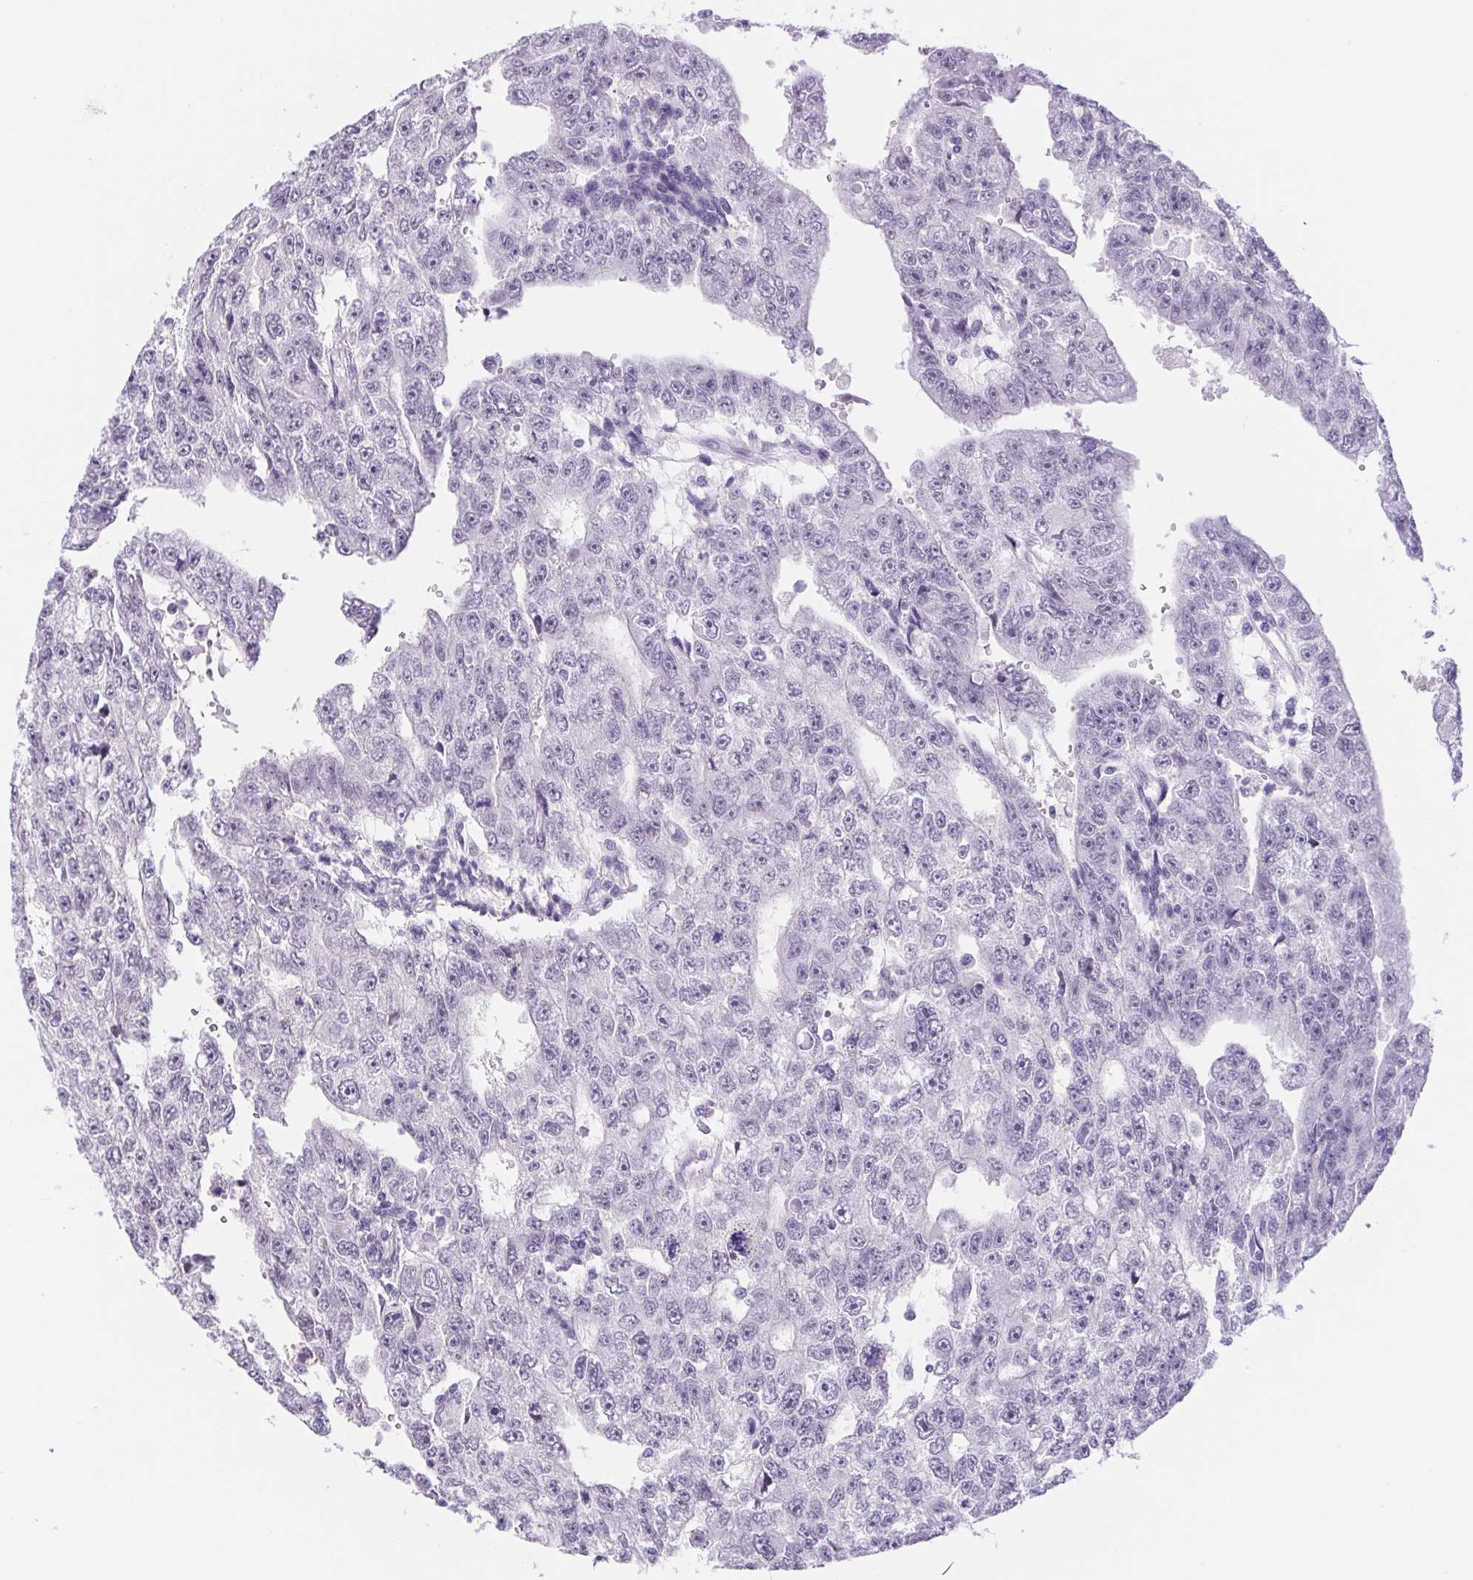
{"staining": {"intensity": "negative", "quantity": "none", "location": "none"}, "tissue": "testis cancer", "cell_type": "Tumor cells", "image_type": "cancer", "snomed": [{"axis": "morphology", "description": "Carcinoma, Embryonal, NOS"}, {"axis": "topography", "description": "Testis"}], "caption": "Immunohistochemistry (IHC) photomicrograph of neoplastic tissue: human testis cancer (embryonal carcinoma) stained with DAB (3,3'-diaminobenzidine) reveals no significant protein expression in tumor cells.", "gene": "CAND1", "patient": {"sex": "male", "age": 20}}